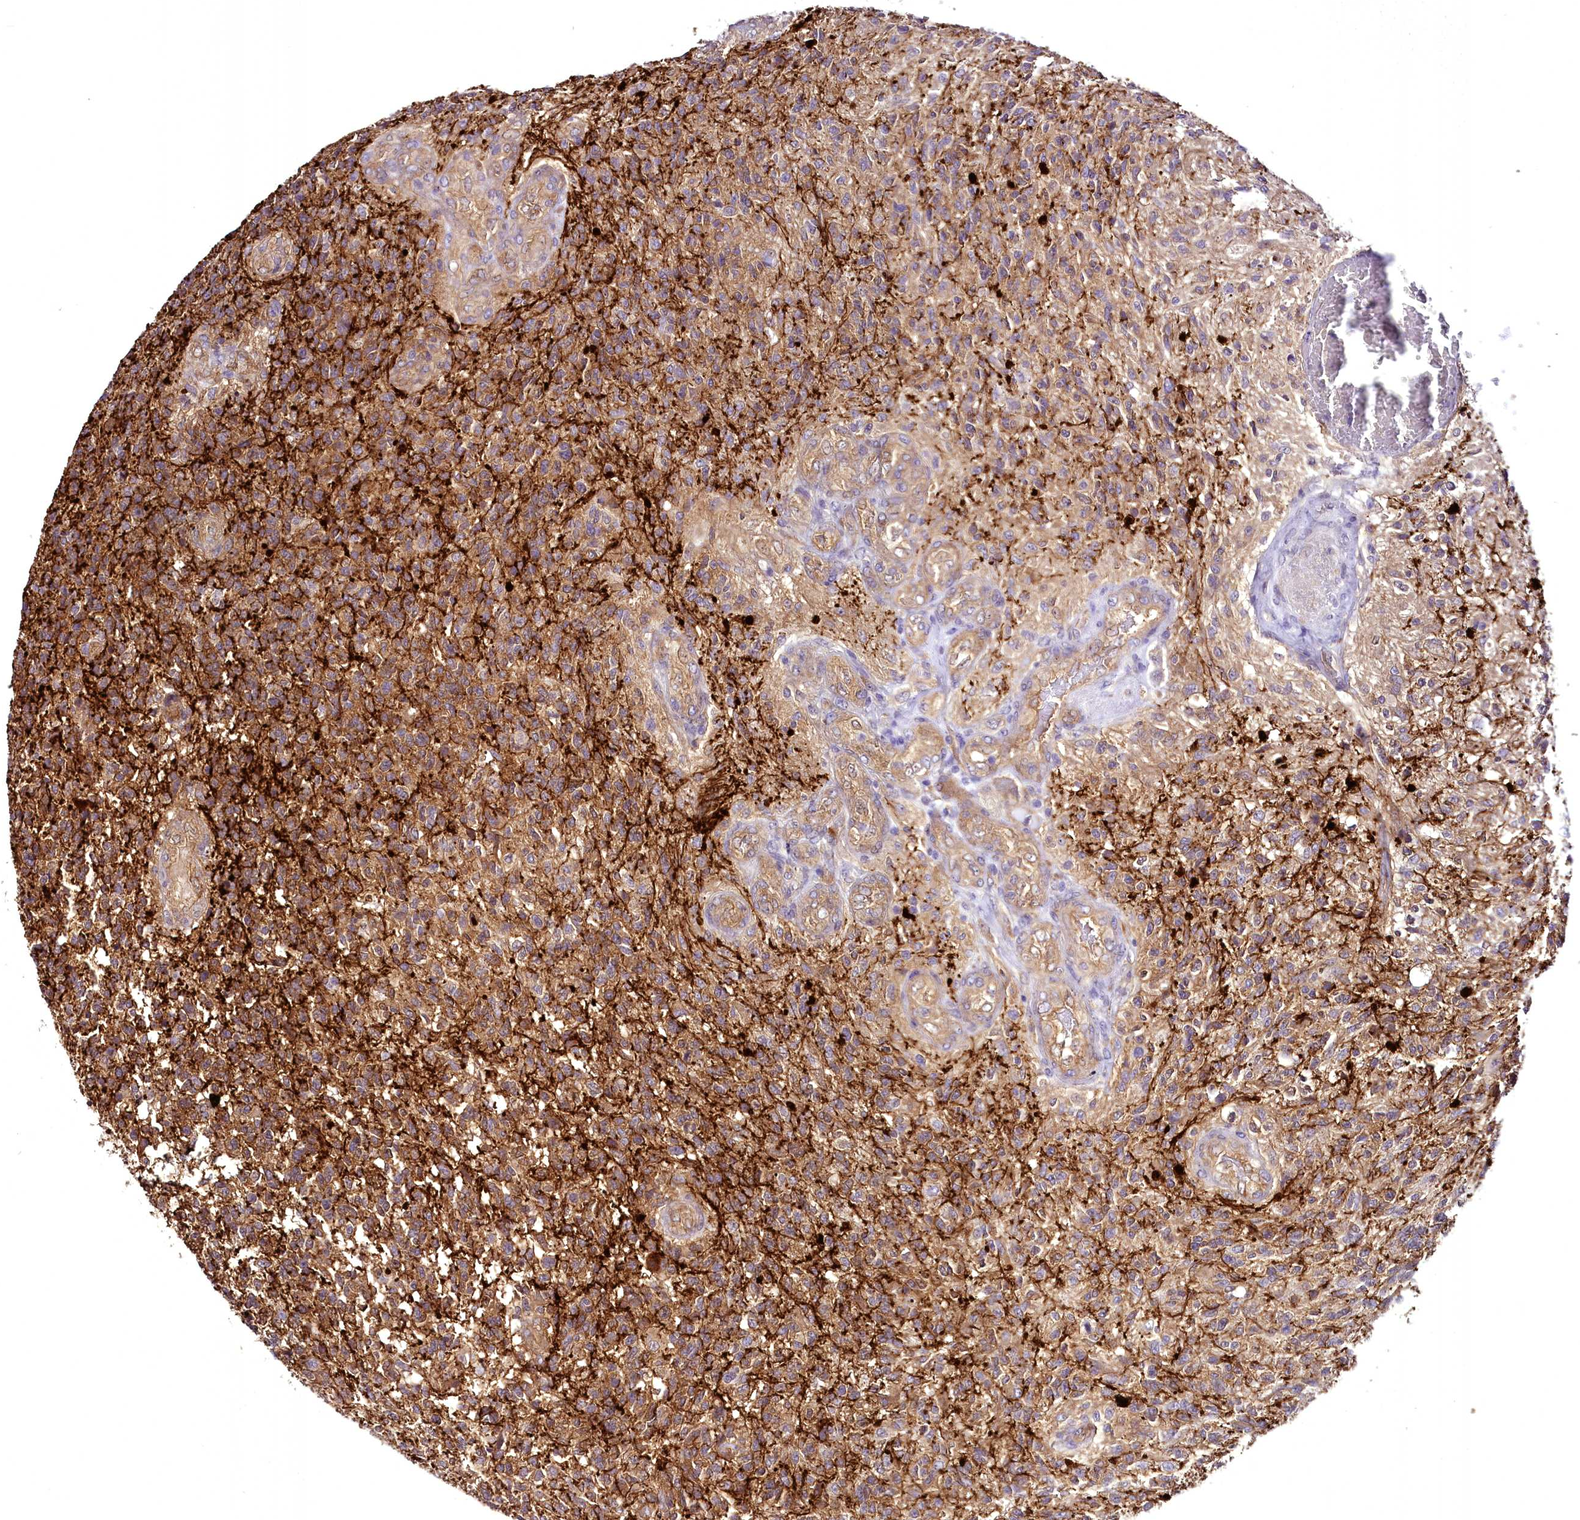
{"staining": {"intensity": "strong", "quantity": ">75%", "location": "cytoplasmic/membranous"}, "tissue": "glioma", "cell_type": "Tumor cells", "image_type": "cancer", "snomed": [{"axis": "morphology", "description": "Glioma, malignant, High grade"}, {"axis": "topography", "description": "Brain"}], "caption": "Protein expression analysis of human high-grade glioma (malignant) reveals strong cytoplasmic/membranous staining in approximately >75% of tumor cells. Nuclei are stained in blue.", "gene": "STXBP1", "patient": {"sex": "male", "age": 56}}